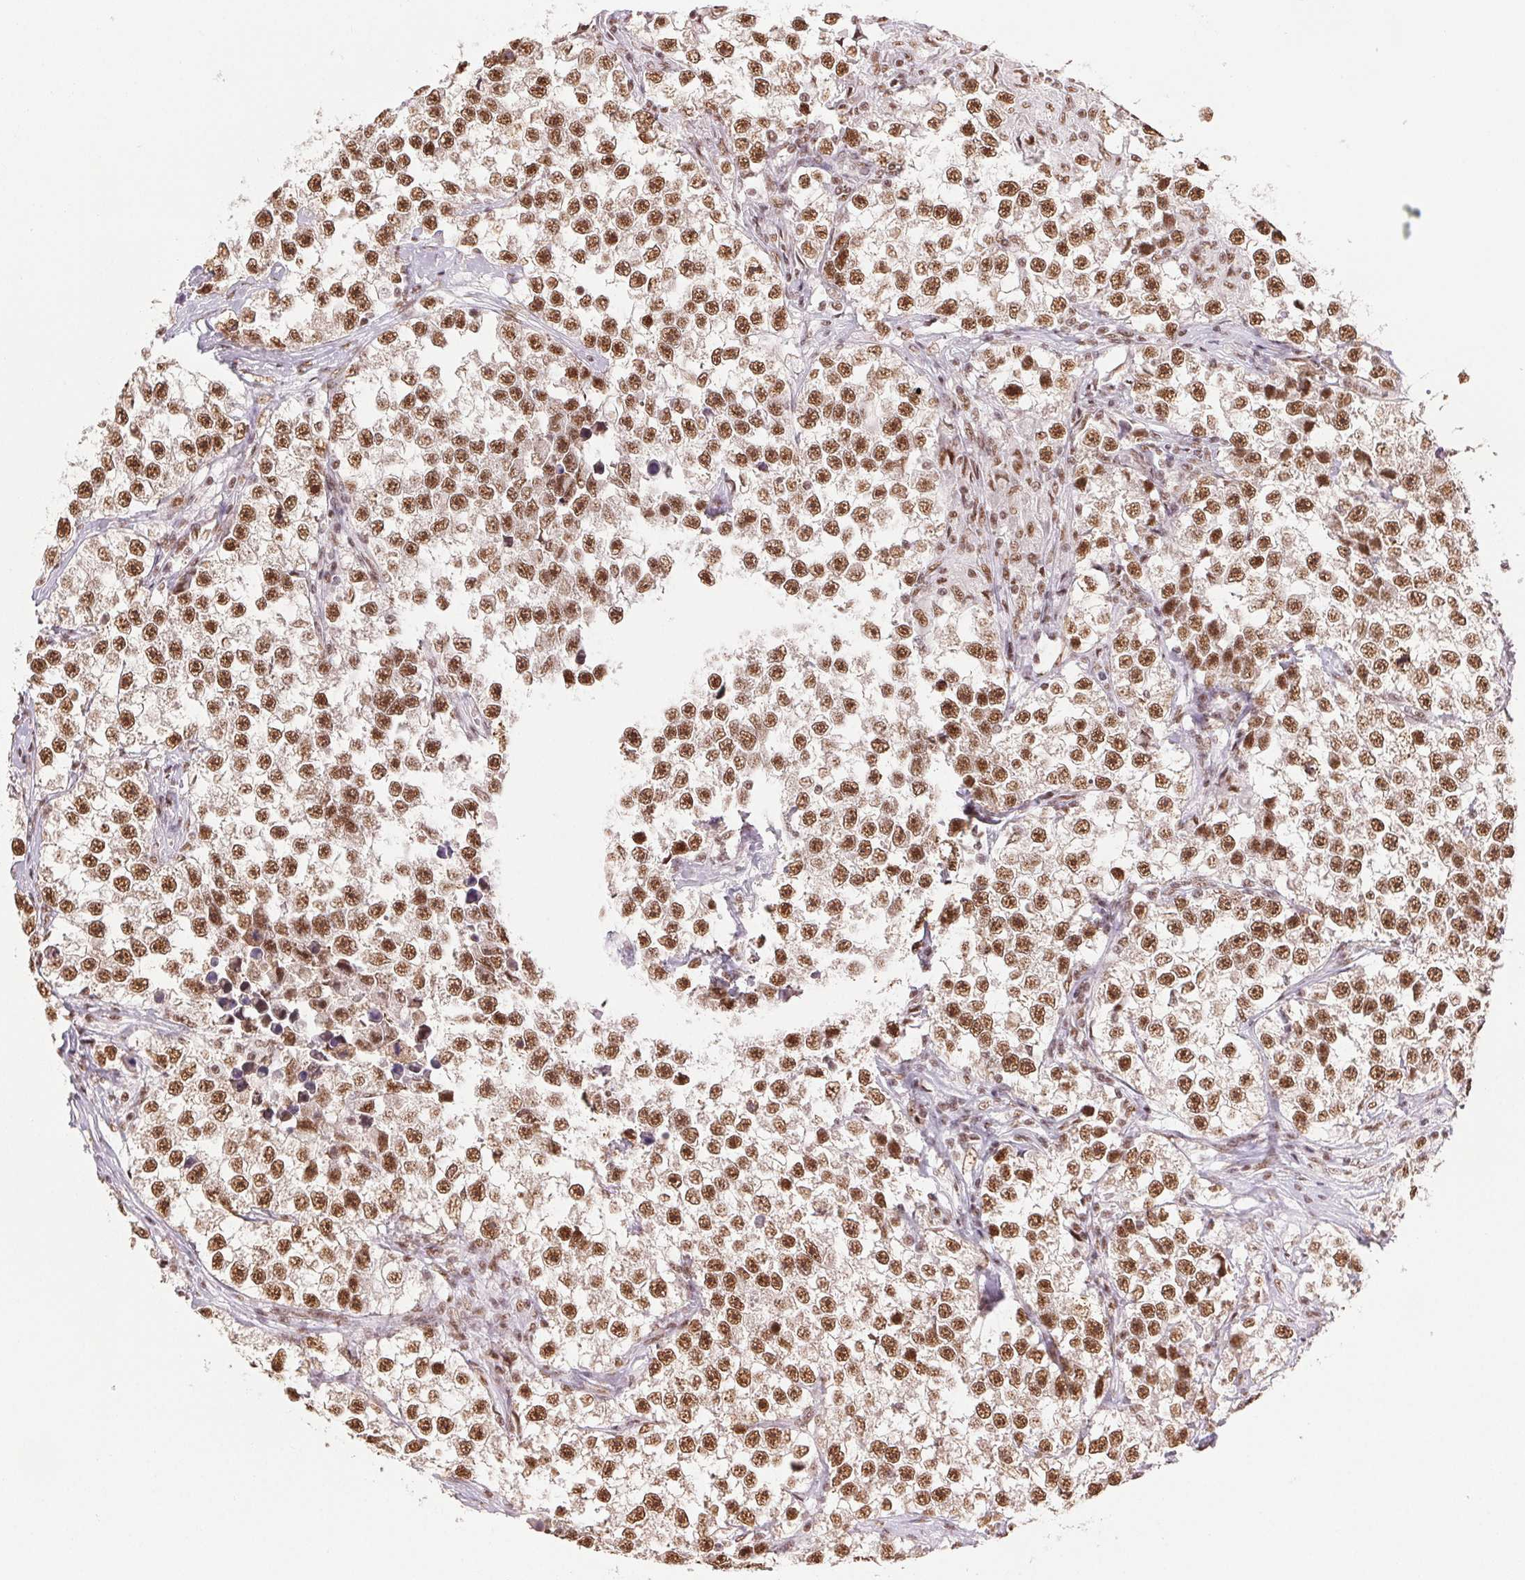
{"staining": {"intensity": "strong", "quantity": ">75%", "location": "nuclear"}, "tissue": "testis cancer", "cell_type": "Tumor cells", "image_type": "cancer", "snomed": [{"axis": "morphology", "description": "Seminoma, NOS"}, {"axis": "topography", "description": "Testis"}], "caption": "Immunohistochemistry (IHC) of human testis seminoma displays high levels of strong nuclear staining in about >75% of tumor cells.", "gene": "IK", "patient": {"sex": "male", "age": 46}}